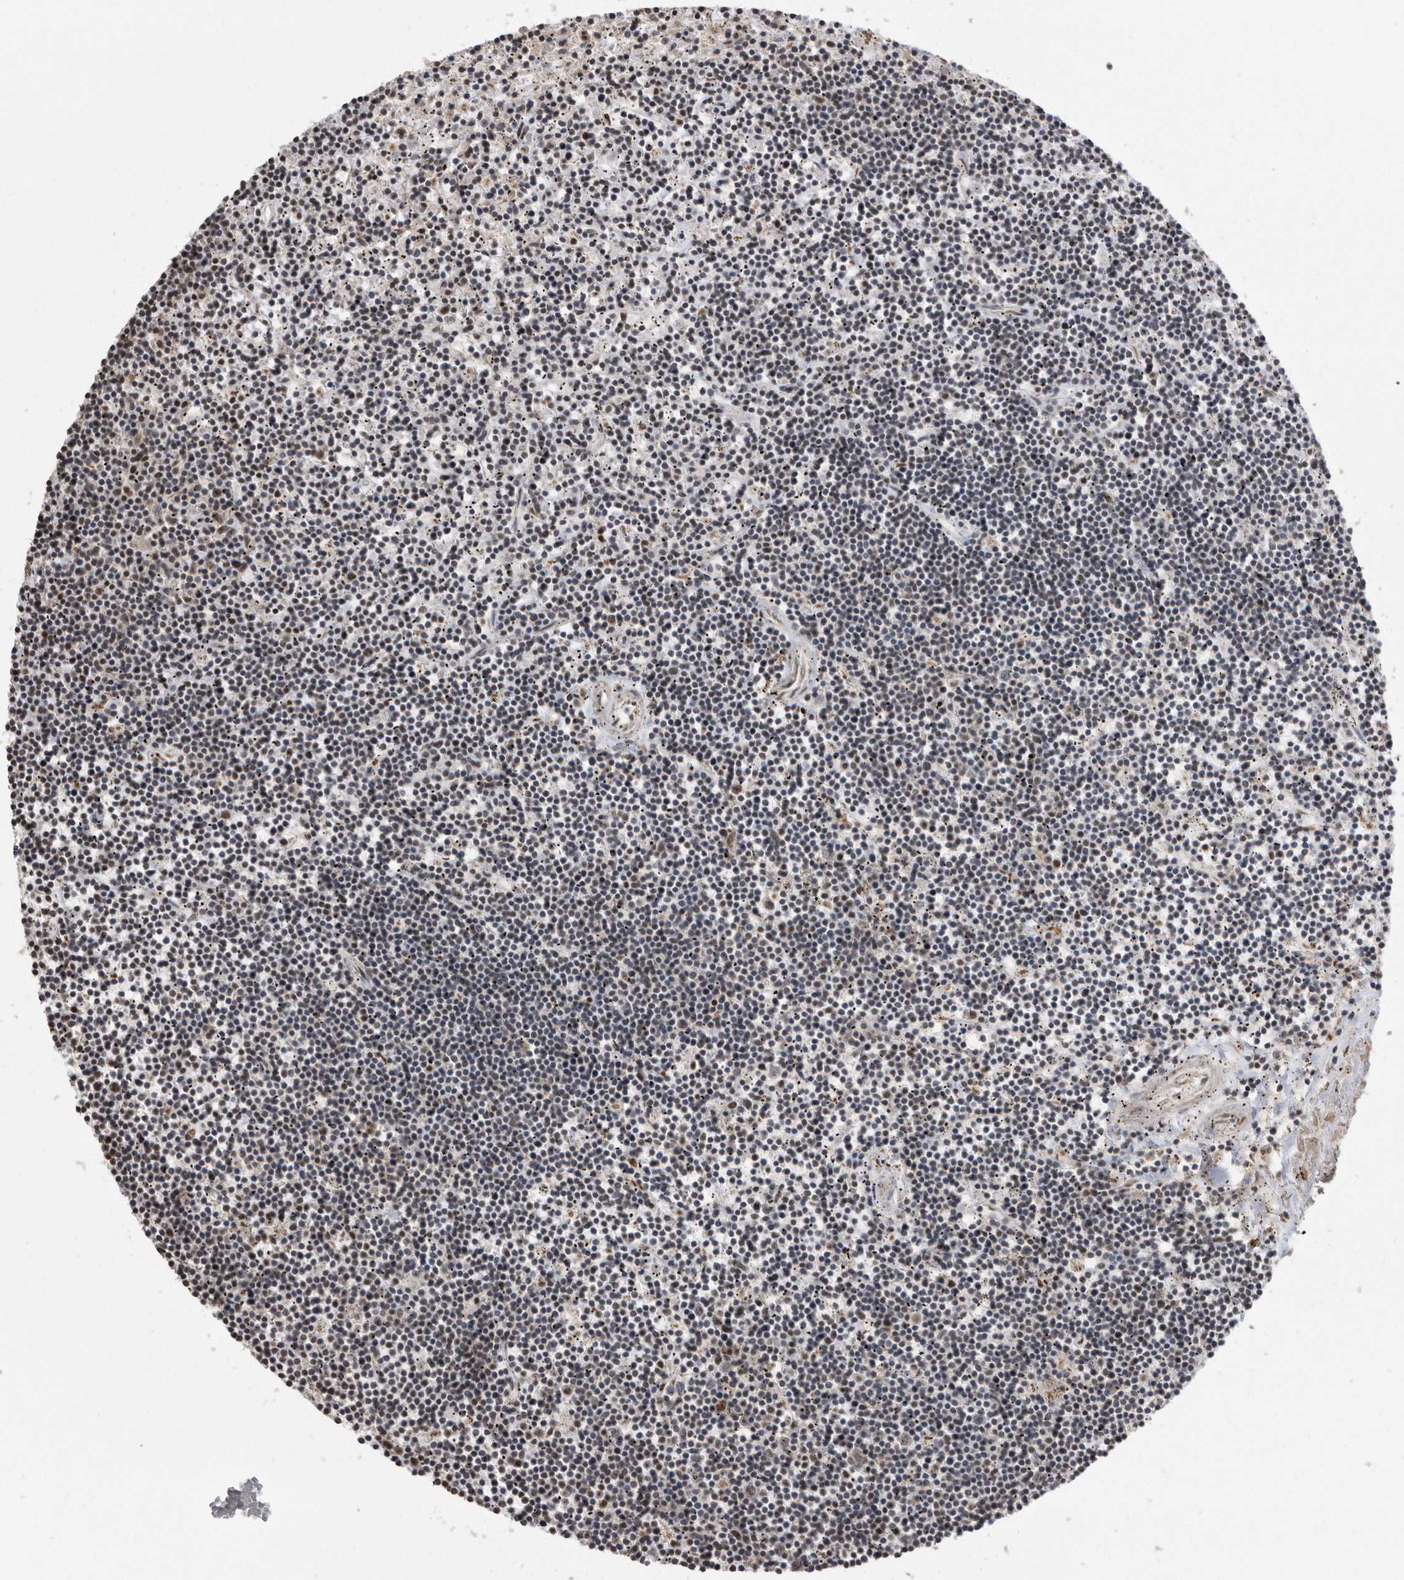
{"staining": {"intensity": "negative", "quantity": "none", "location": "none"}, "tissue": "lymphoma", "cell_type": "Tumor cells", "image_type": "cancer", "snomed": [{"axis": "morphology", "description": "Malignant lymphoma, non-Hodgkin's type, Low grade"}, {"axis": "topography", "description": "Spleen"}], "caption": "An immunohistochemistry image of low-grade malignant lymphoma, non-Hodgkin's type is shown. There is no staining in tumor cells of low-grade malignant lymphoma, non-Hodgkin's type.", "gene": "TDRD3", "patient": {"sex": "male", "age": 76}}